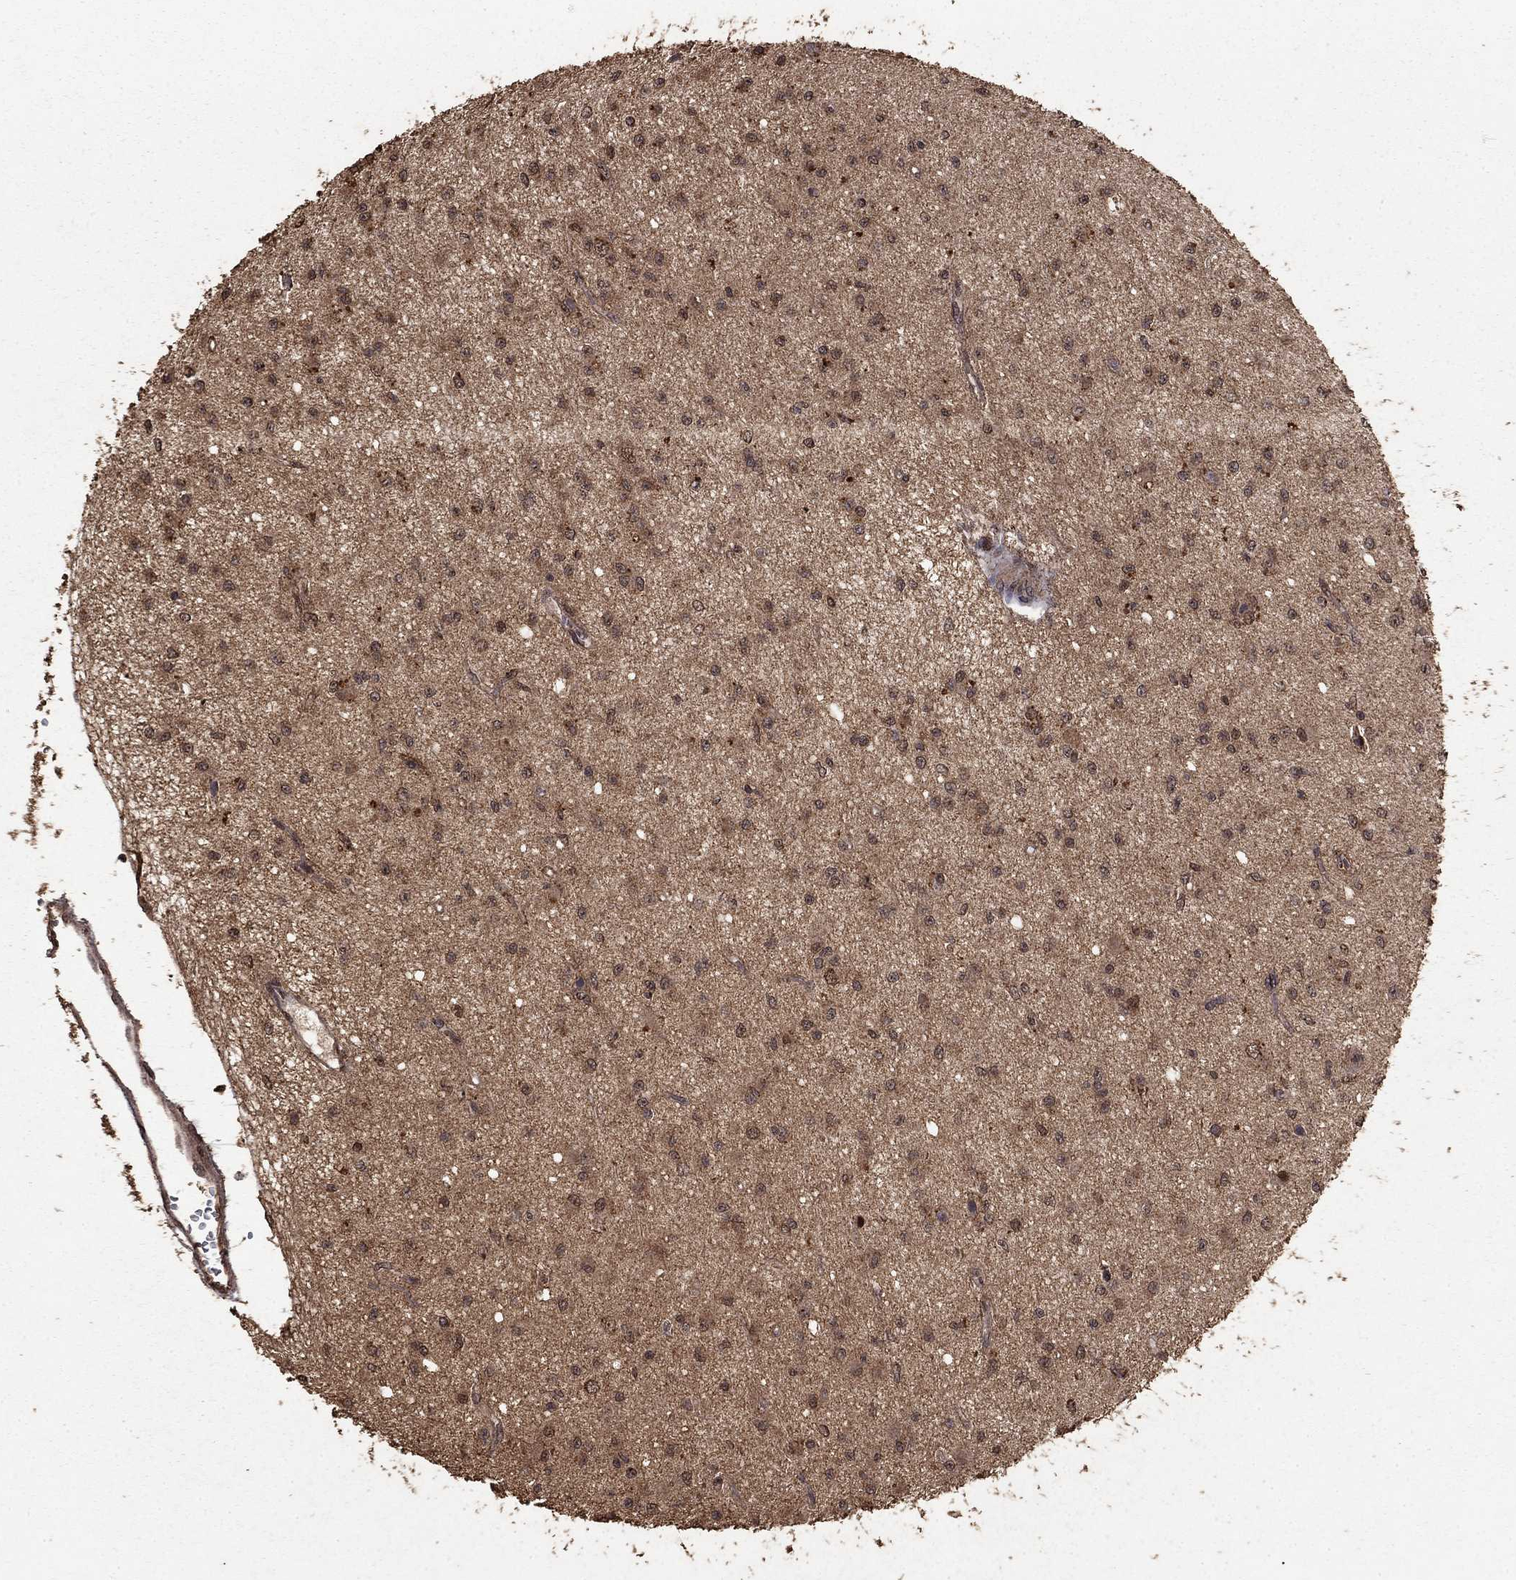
{"staining": {"intensity": "moderate", "quantity": "<25%", "location": "cytoplasmic/membranous"}, "tissue": "glioma", "cell_type": "Tumor cells", "image_type": "cancer", "snomed": [{"axis": "morphology", "description": "Glioma, malignant, Low grade"}, {"axis": "topography", "description": "Brain"}], "caption": "A histopathology image of human glioma stained for a protein exhibits moderate cytoplasmic/membranous brown staining in tumor cells. (DAB = brown stain, brightfield microscopy at high magnification).", "gene": "PRDM1", "patient": {"sex": "female", "age": 45}}